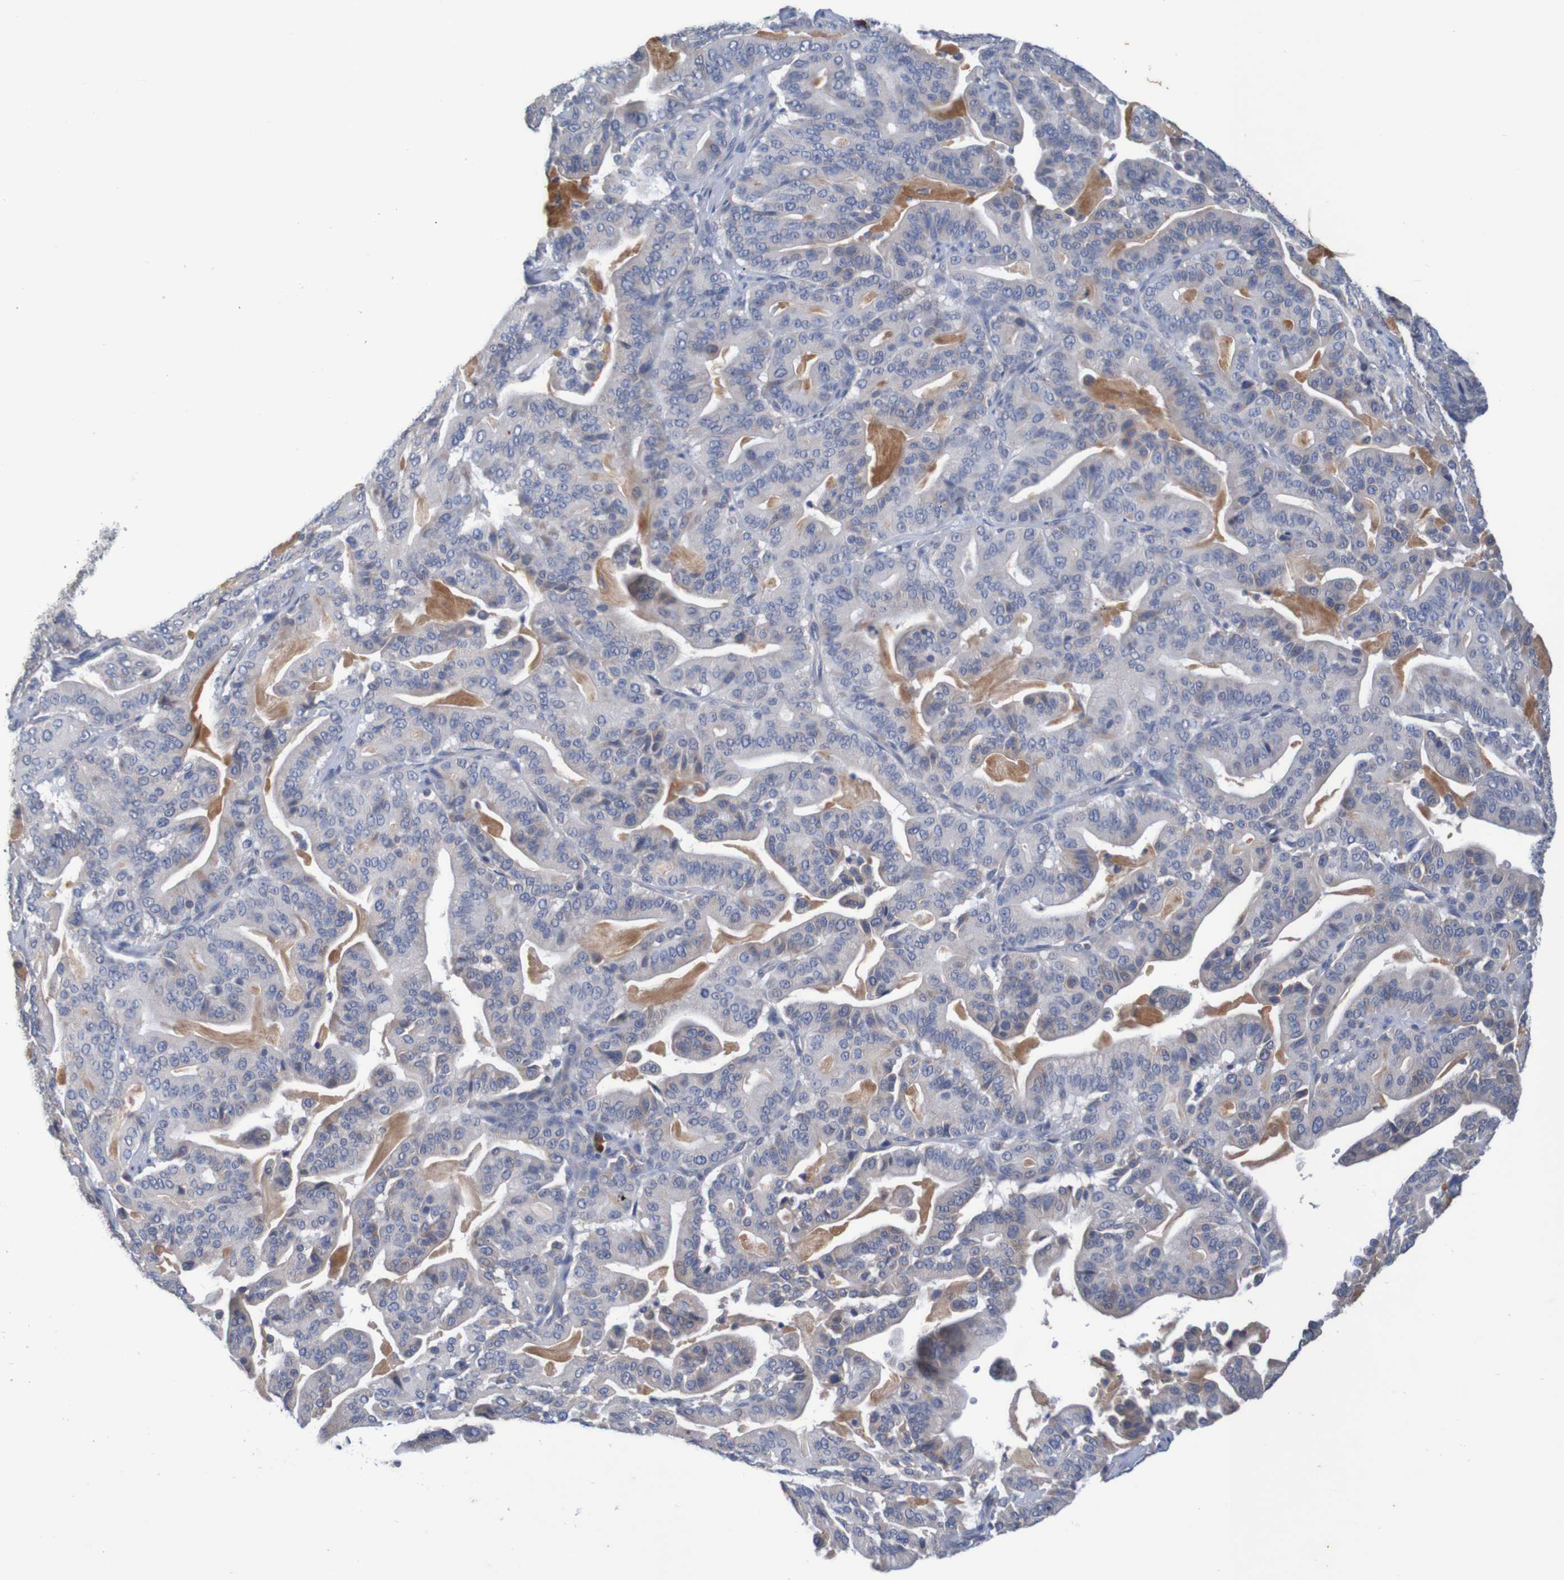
{"staining": {"intensity": "weak", "quantity": "<25%", "location": "cytoplasmic/membranous"}, "tissue": "pancreatic cancer", "cell_type": "Tumor cells", "image_type": "cancer", "snomed": [{"axis": "morphology", "description": "Adenocarcinoma, NOS"}, {"axis": "topography", "description": "Pancreas"}], "caption": "An image of pancreatic adenocarcinoma stained for a protein demonstrates no brown staining in tumor cells. (Brightfield microscopy of DAB immunohistochemistry at high magnification).", "gene": "LTA", "patient": {"sex": "male", "age": 63}}